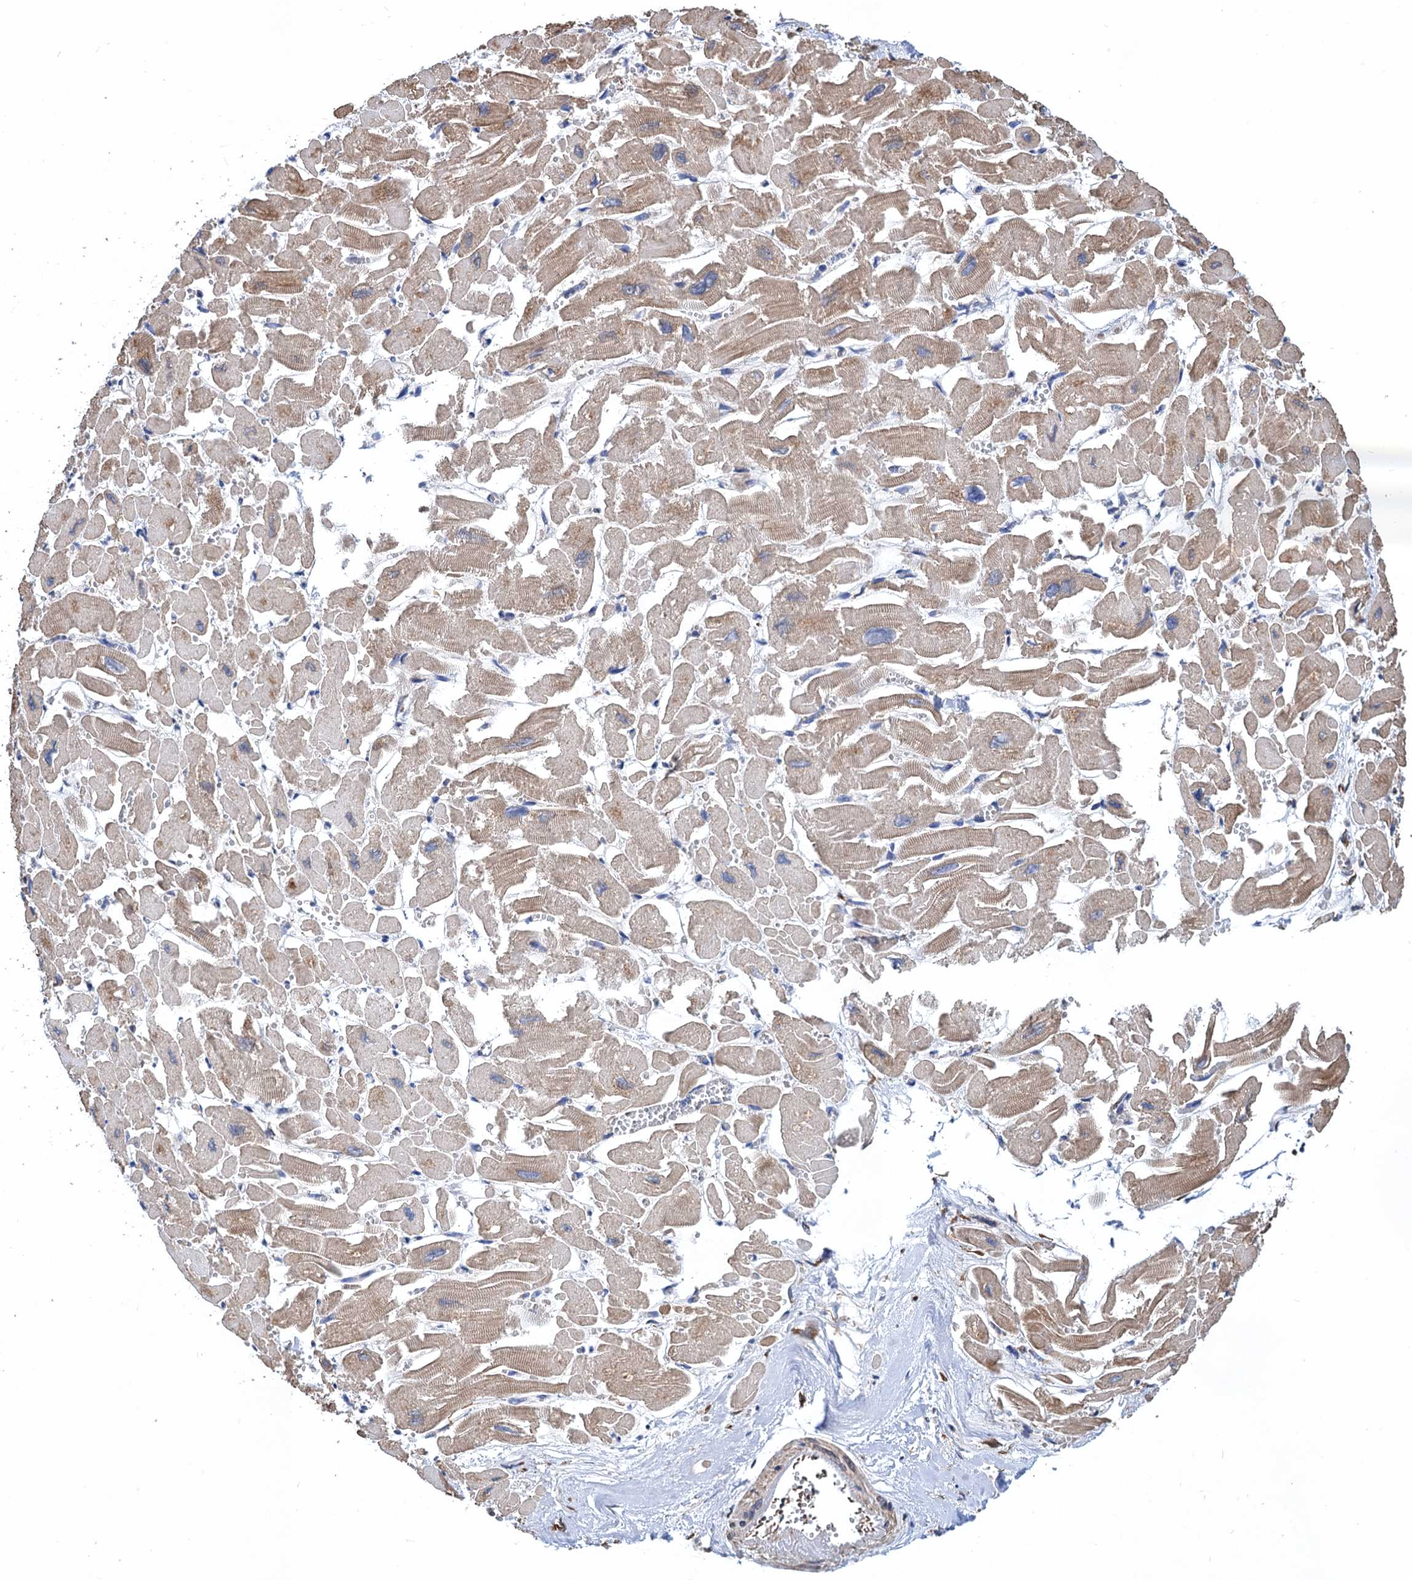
{"staining": {"intensity": "weak", "quantity": ">75%", "location": "cytoplasmic/membranous"}, "tissue": "heart muscle", "cell_type": "Cardiomyocytes", "image_type": "normal", "snomed": [{"axis": "morphology", "description": "Normal tissue, NOS"}, {"axis": "topography", "description": "Heart"}], "caption": "This histopathology image shows immunohistochemistry staining of benign heart muscle, with low weak cytoplasmic/membranous expression in about >75% of cardiomyocytes.", "gene": "CNNM1", "patient": {"sex": "male", "age": 54}}